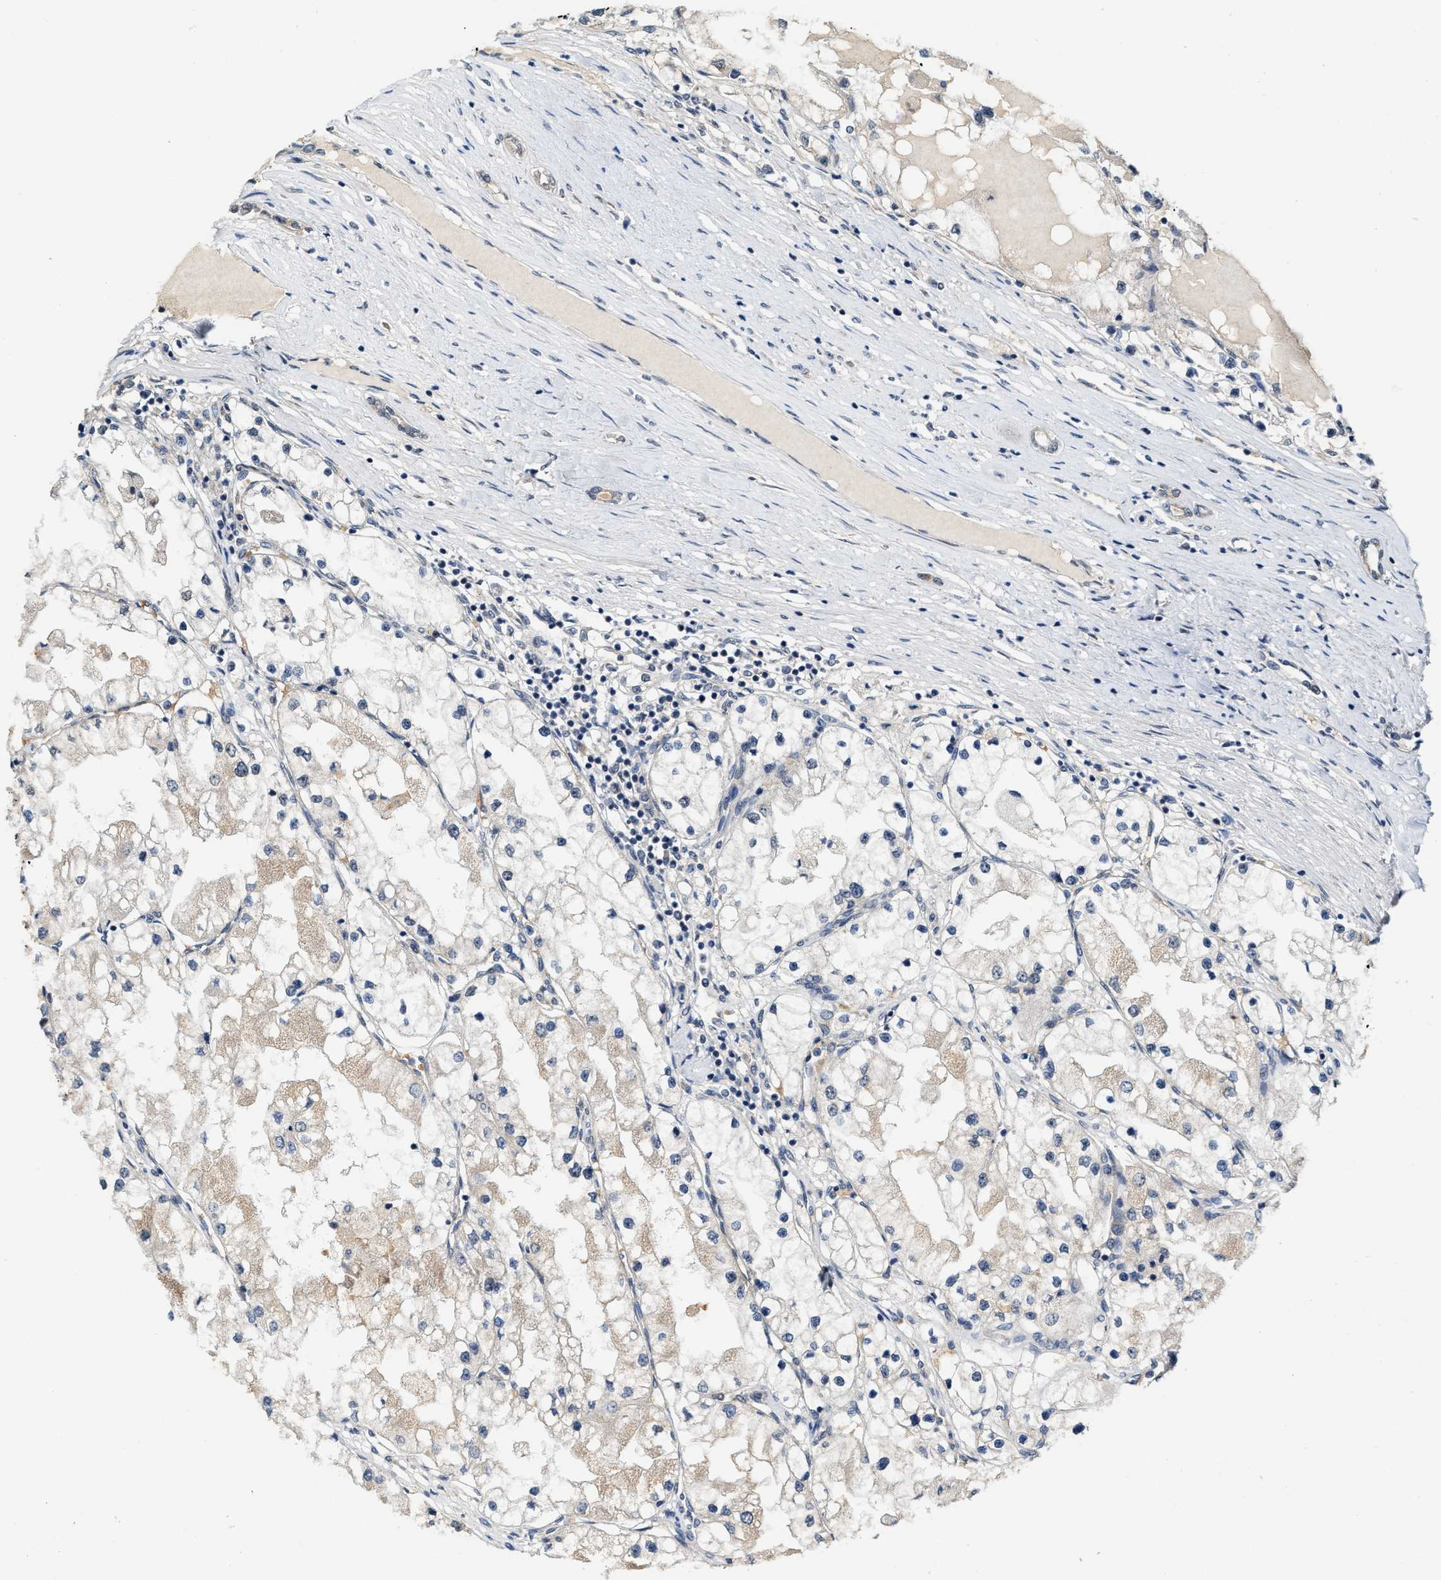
{"staining": {"intensity": "weak", "quantity": "<25%", "location": "cytoplasmic/membranous"}, "tissue": "renal cancer", "cell_type": "Tumor cells", "image_type": "cancer", "snomed": [{"axis": "morphology", "description": "Adenocarcinoma, NOS"}, {"axis": "topography", "description": "Kidney"}], "caption": "Immunohistochemical staining of renal adenocarcinoma reveals no significant staining in tumor cells.", "gene": "KIF24", "patient": {"sex": "male", "age": 68}}